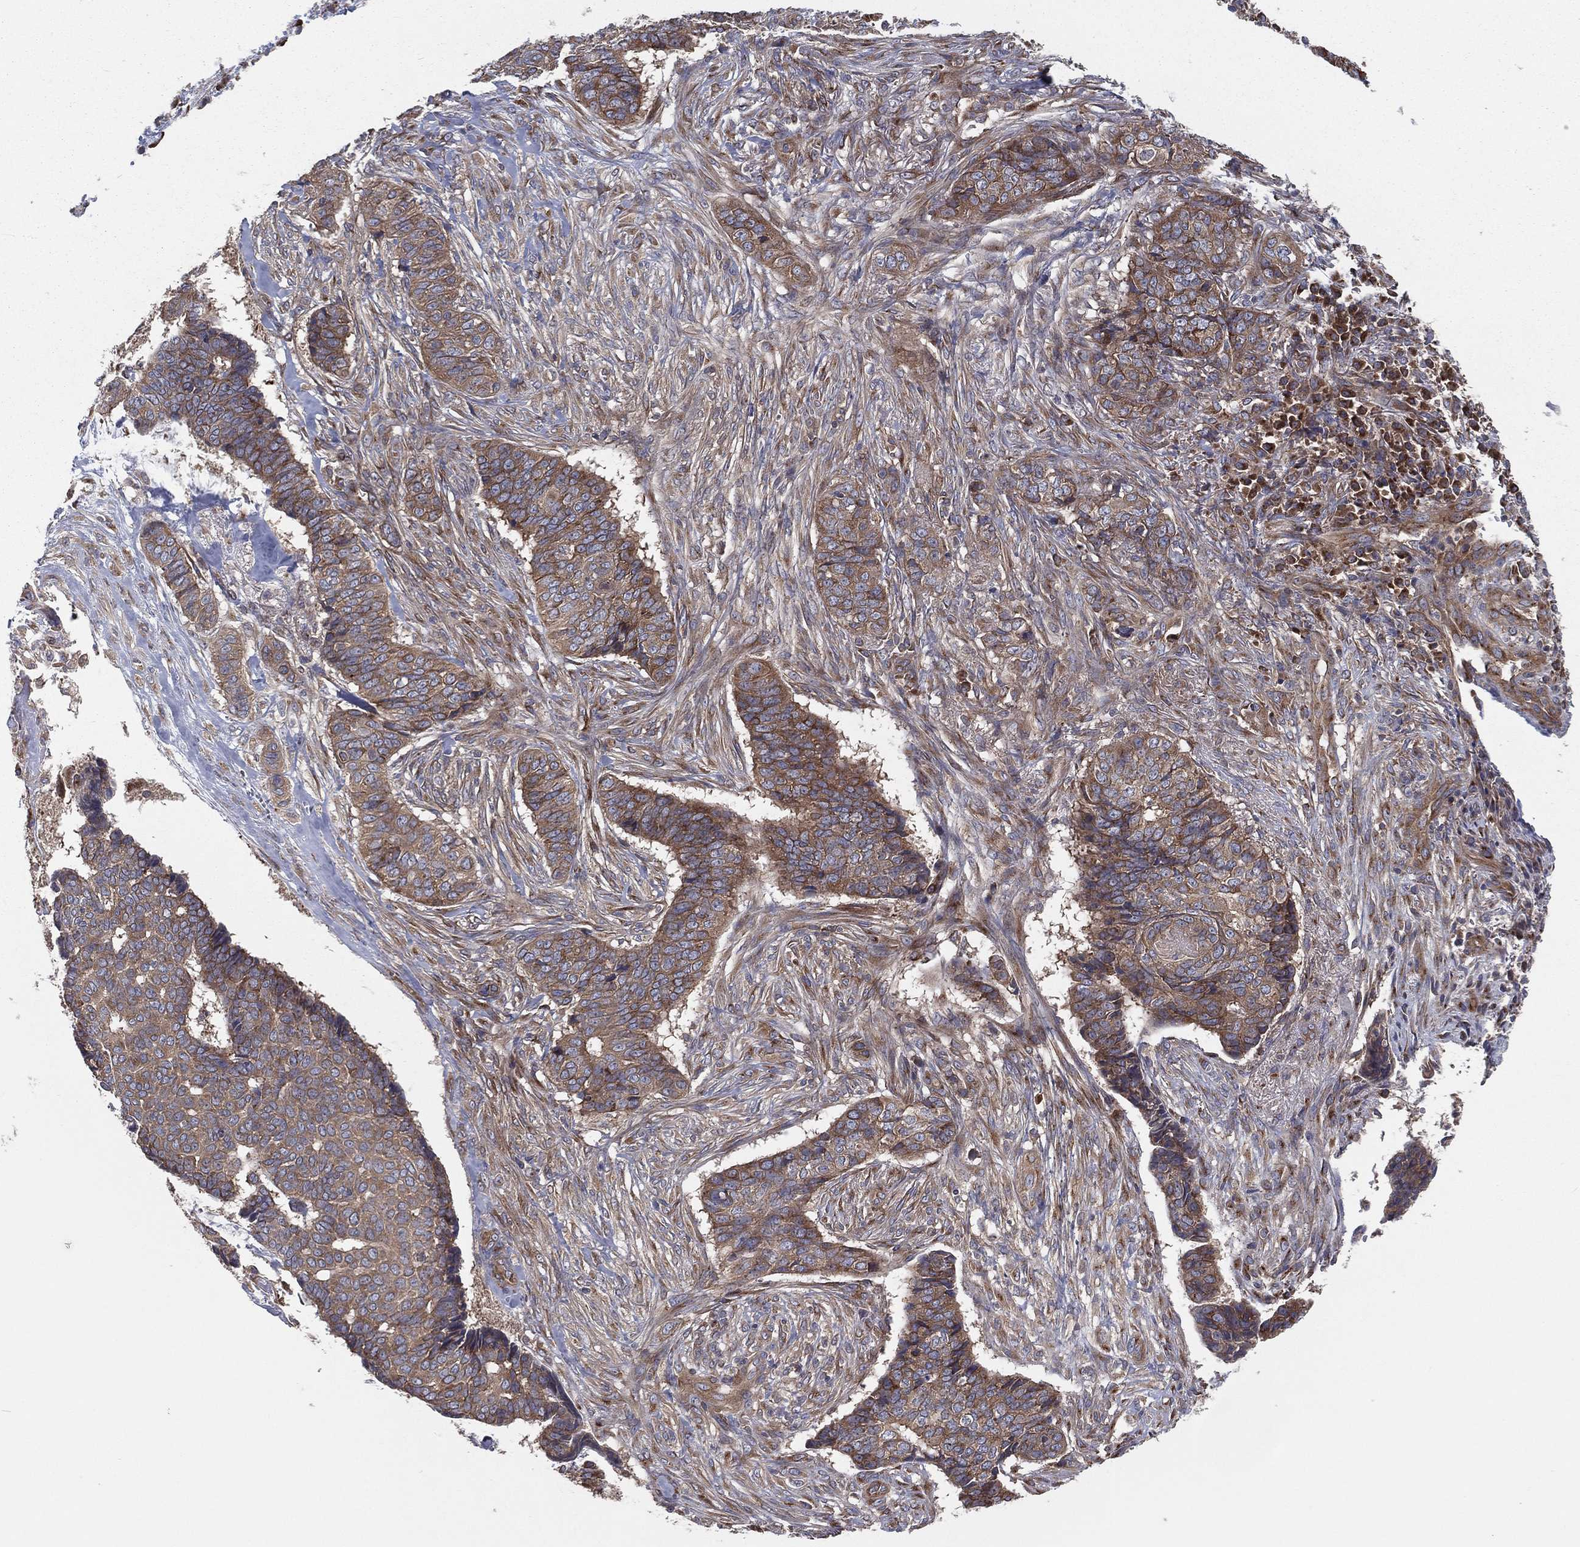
{"staining": {"intensity": "moderate", "quantity": ">75%", "location": "cytoplasmic/membranous"}, "tissue": "skin cancer", "cell_type": "Tumor cells", "image_type": "cancer", "snomed": [{"axis": "morphology", "description": "Basal cell carcinoma"}, {"axis": "topography", "description": "Skin"}], "caption": "High-magnification brightfield microscopy of skin basal cell carcinoma stained with DAB (brown) and counterstained with hematoxylin (blue). tumor cells exhibit moderate cytoplasmic/membranous staining is identified in about>75% of cells. (Stains: DAB (3,3'-diaminobenzidine) in brown, nuclei in blue, Microscopy: brightfield microscopy at high magnification).", "gene": "EIF2B5", "patient": {"sex": "male", "age": 86}}